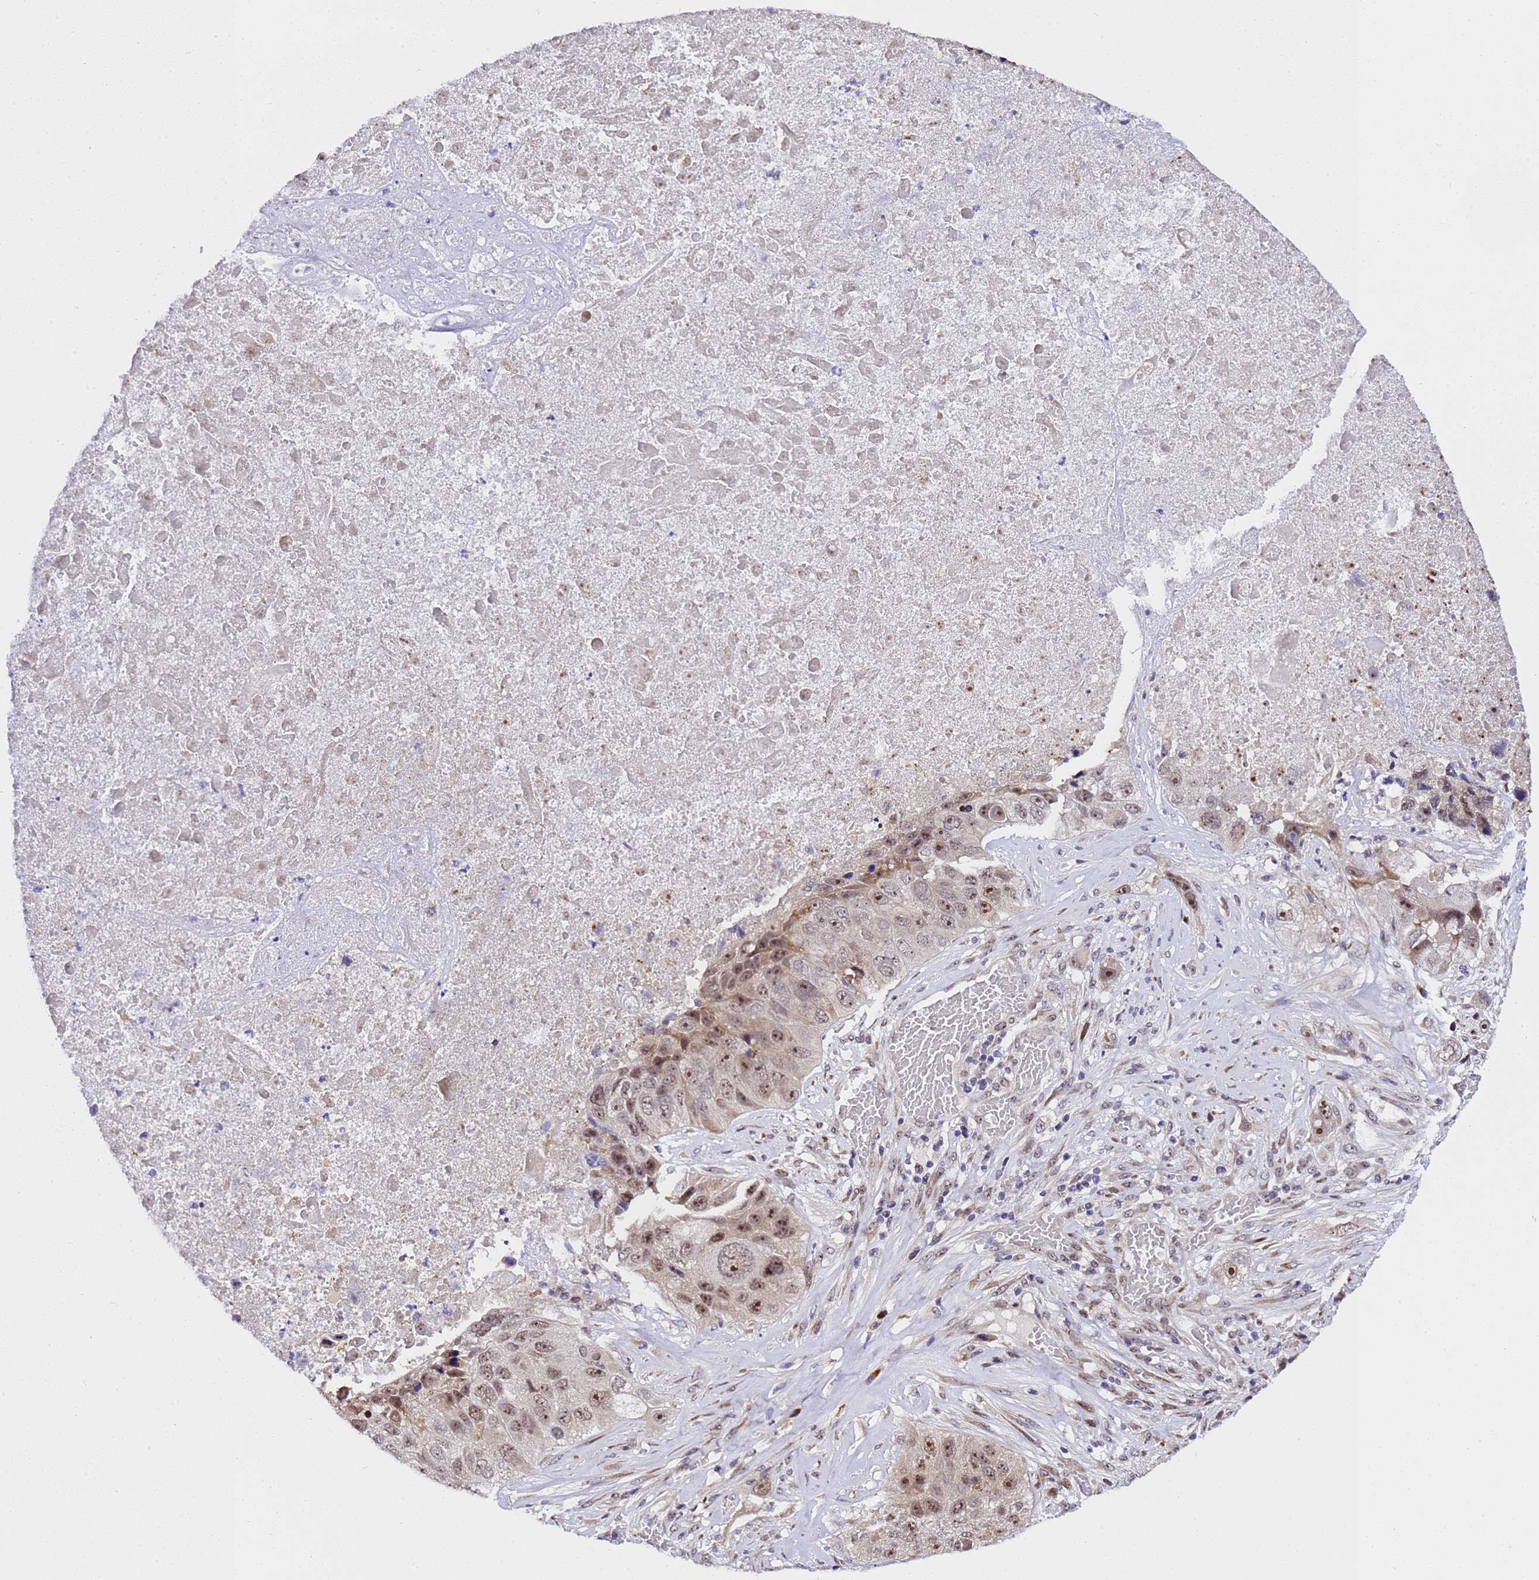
{"staining": {"intensity": "moderate", "quantity": ">75%", "location": "nuclear"}, "tissue": "lung cancer", "cell_type": "Tumor cells", "image_type": "cancer", "snomed": [{"axis": "morphology", "description": "Squamous cell carcinoma, NOS"}, {"axis": "topography", "description": "Lung"}], "caption": "Squamous cell carcinoma (lung) stained for a protein reveals moderate nuclear positivity in tumor cells.", "gene": "SLX4IP", "patient": {"sex": "male", "age": 61}}